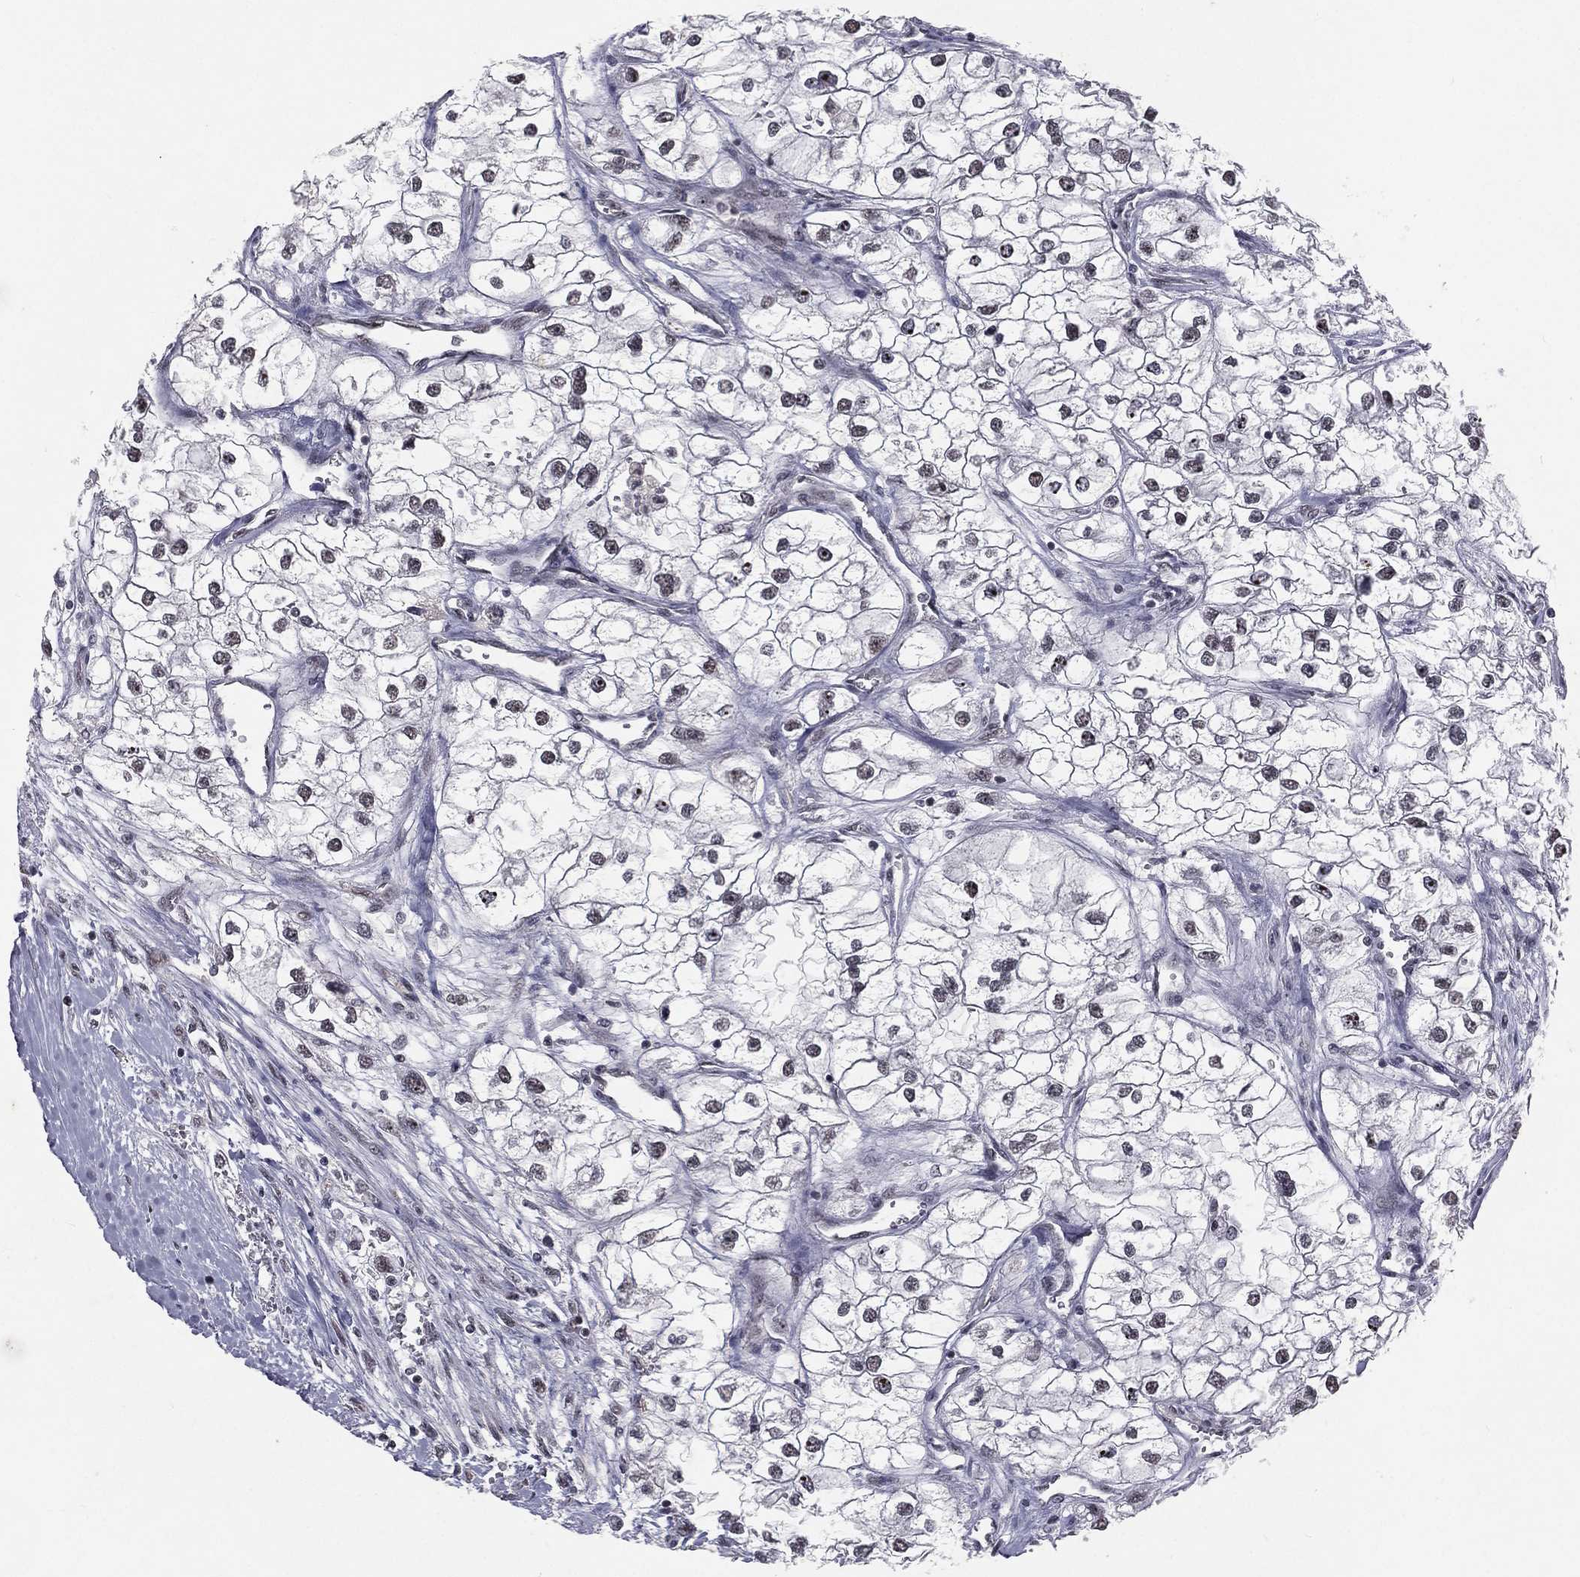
{"staining": {"intensity": "weak", "quantity": "<25%", "location": "nuclear"}, "tissue": "renal cancer", "cell_type": "Tumor cells", "image_type": "cancer", "snomed": [{"axis": "morphology", "description": "Adenocarcinoma, NOS"}, {"axis": "topography", "description": "Kidney"}], "caption": "Immunohistochemistry of renal cancer demonstrates no expression in tumor cells.", "gene": "MORC2", "patient": {"sex": "male", "age": 59}}